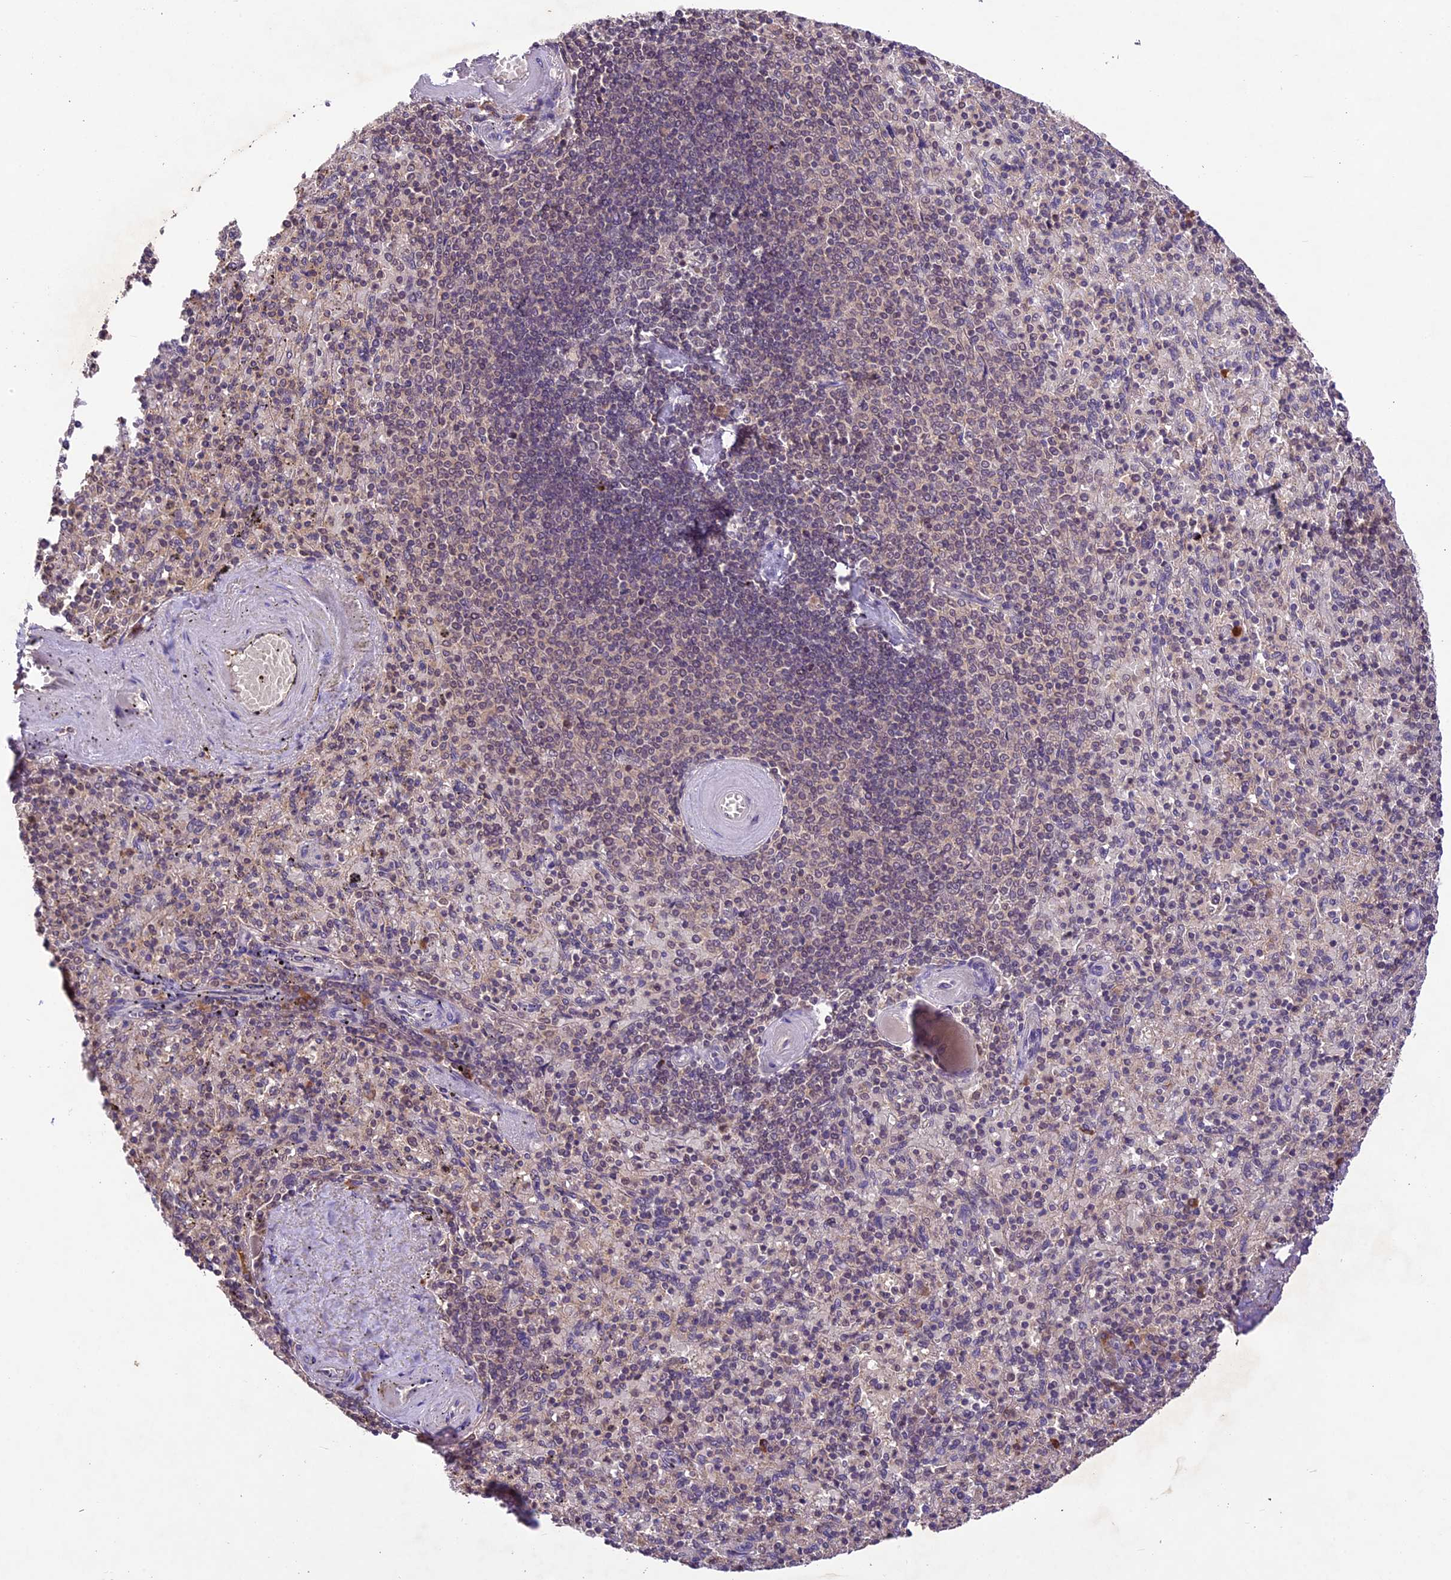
{"staining": {"intensity": "weak", "quantity": "<25%", "location": "nuclear"}, "tissue": "spleen", "cell_type": "Cells in red pulp", "image_type": "normal", "snomed": [{"axis": "morphology", "description": "Normal tissue, NOS"}, {"axis": "topography", "description": "Spleen"}], "caption": "IHC micrograph of benign spleen: human spleen stained with DAB exhibits no significant protein expression in cells in red pulp.", "gene": "ATP10A", "patient": {"sex": "male", "age": 82}}